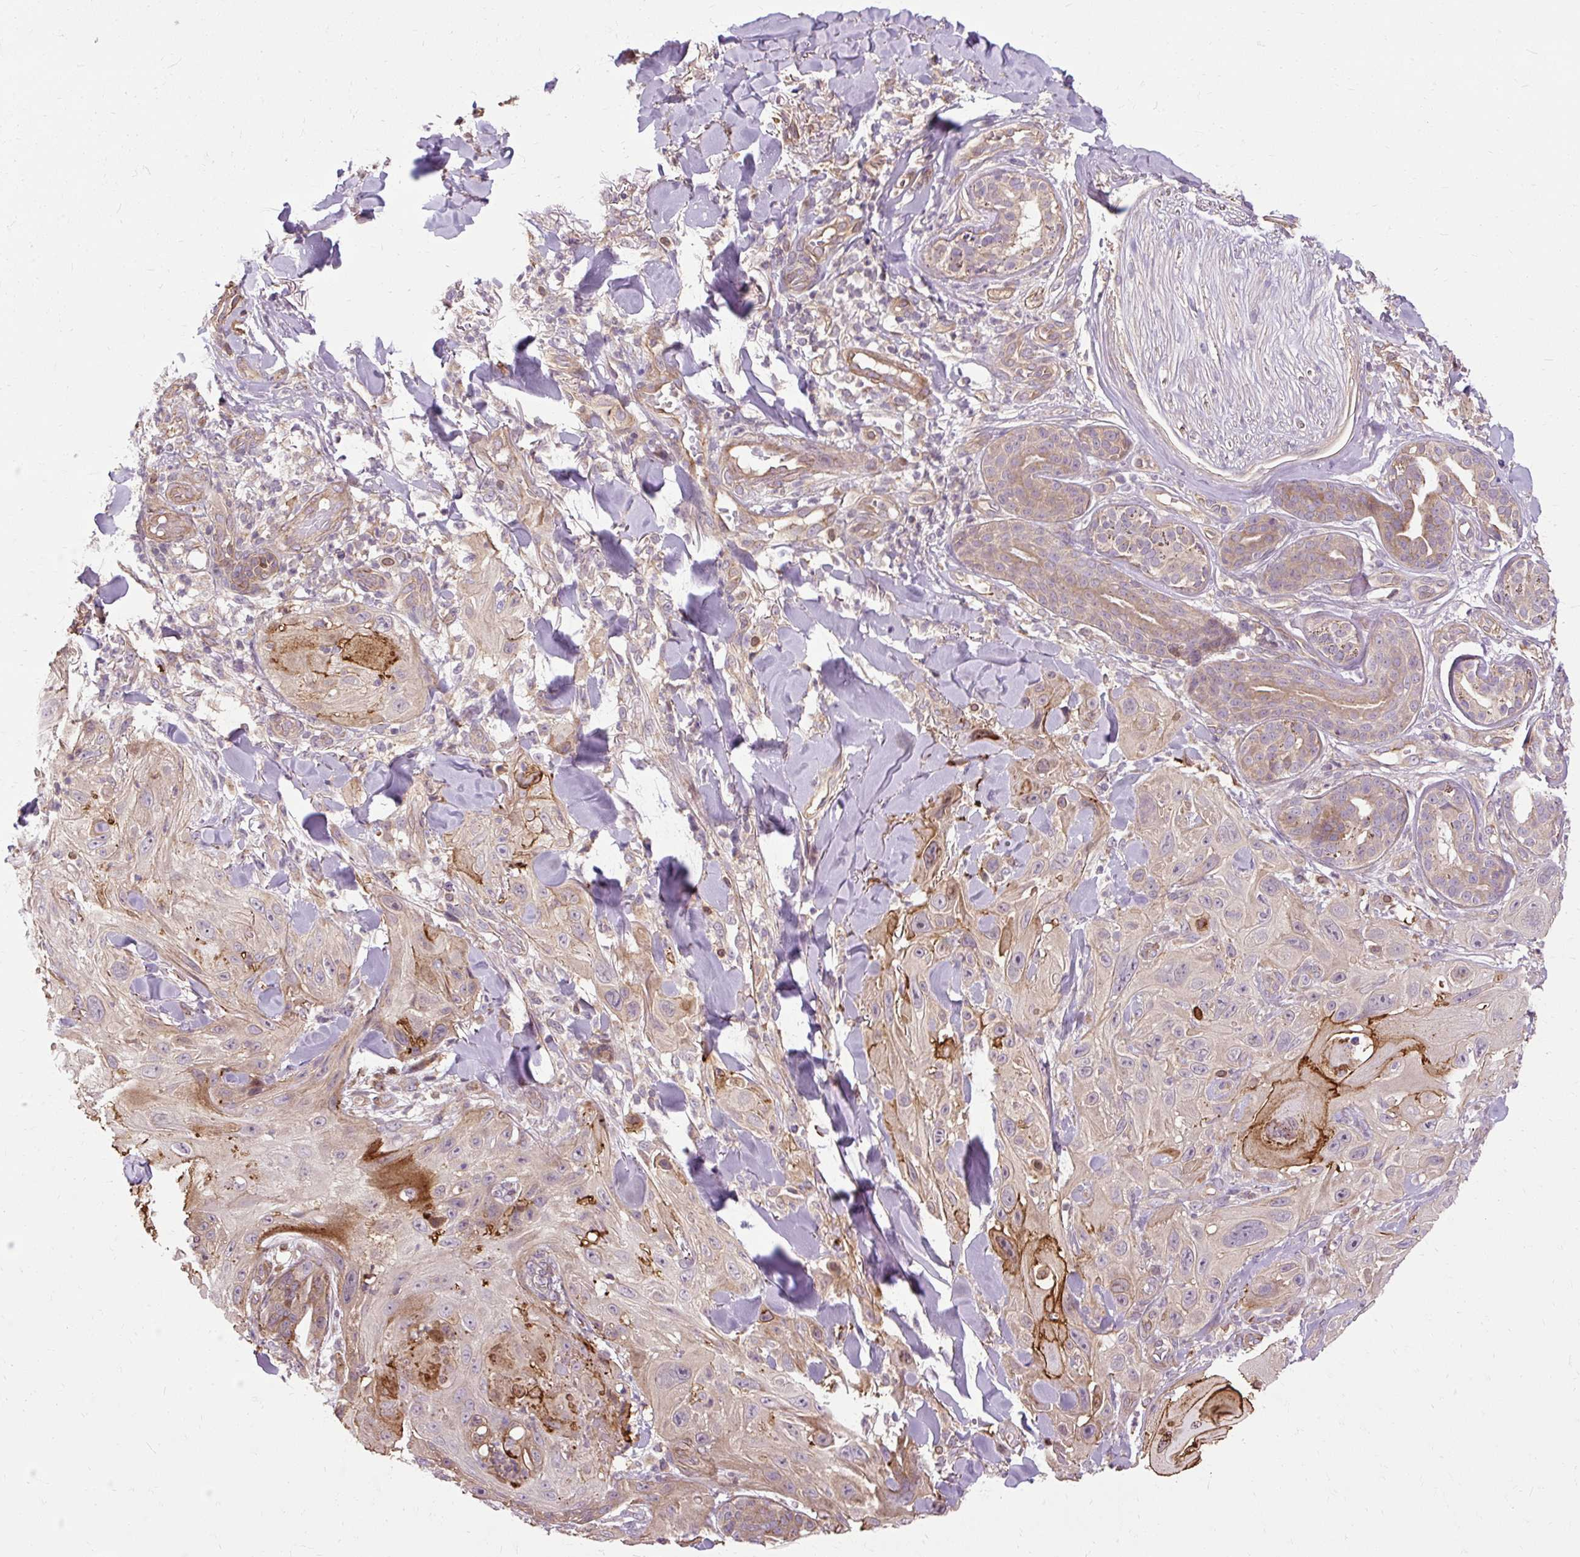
{"staining": {"intensity": "moderate", "quantity": "<25%", "location": "cytoplasmic/membranous"}, "tissue": "skin cancer", "cell_type": "Tumor cells", "image_type": "cancer", "snomed": [{"axis": "morphology", "description": "Normal tissue, NOS"}, {"axis": "morphology", "description": "Squamous cell carcinoma, NOS"}, {"axis": "topography", "description": "Skin"}], "caption": "Protein expression analysis of human skin squamous cell carcinoma reveals moderate cytoplasmic/membranous positivity in approximately <25% of tumor cells. The staining was performed using DAB (3,3'-diaminobenzidine) to visualize the protein expression in brown, while the nuclei were stained in blue with hematoxylin (Magnification: 20x).", "gene": "FLRT1", "patient": {"sex": "male", "age": 72}}